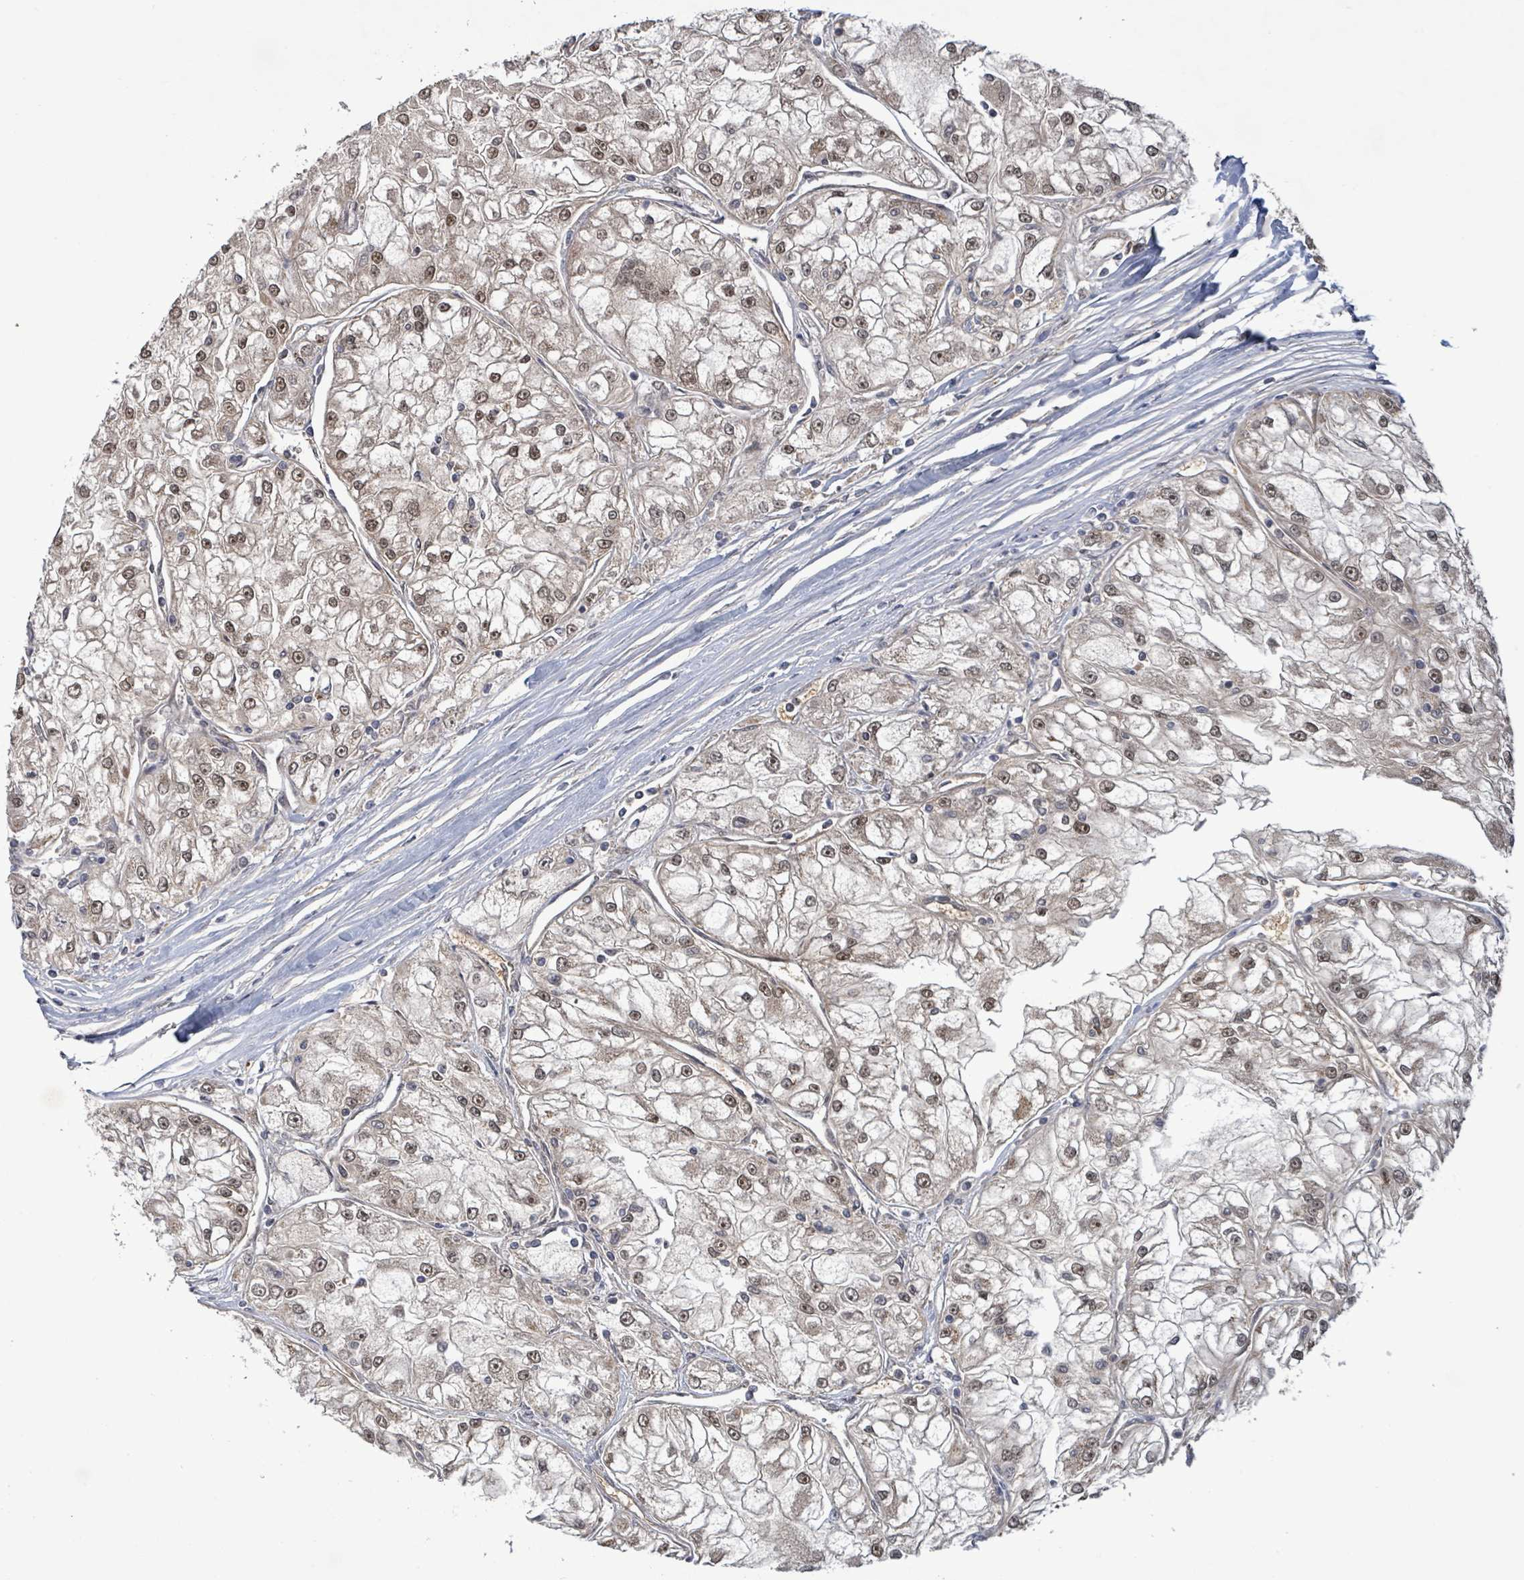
{"staining": {"intensity": "moderate", "quantity": "25%-75%", "location": "nuclear"}, "tissue": "renal cancer", "cell_type": "Tumor cells", "image_type": "cancer", "snomed": [{"axis": "morphology", "description": "Adenocarcinoma, NOS"}, {"axis": "topography", "description": "Kidney"}], "caption": "Moderate nuclear expression is appreciated in approximately 25%-75% of tumor cells in renal cancer.", "gene": "PATZ1", "patient": {"sex": "female", "age": 72}}